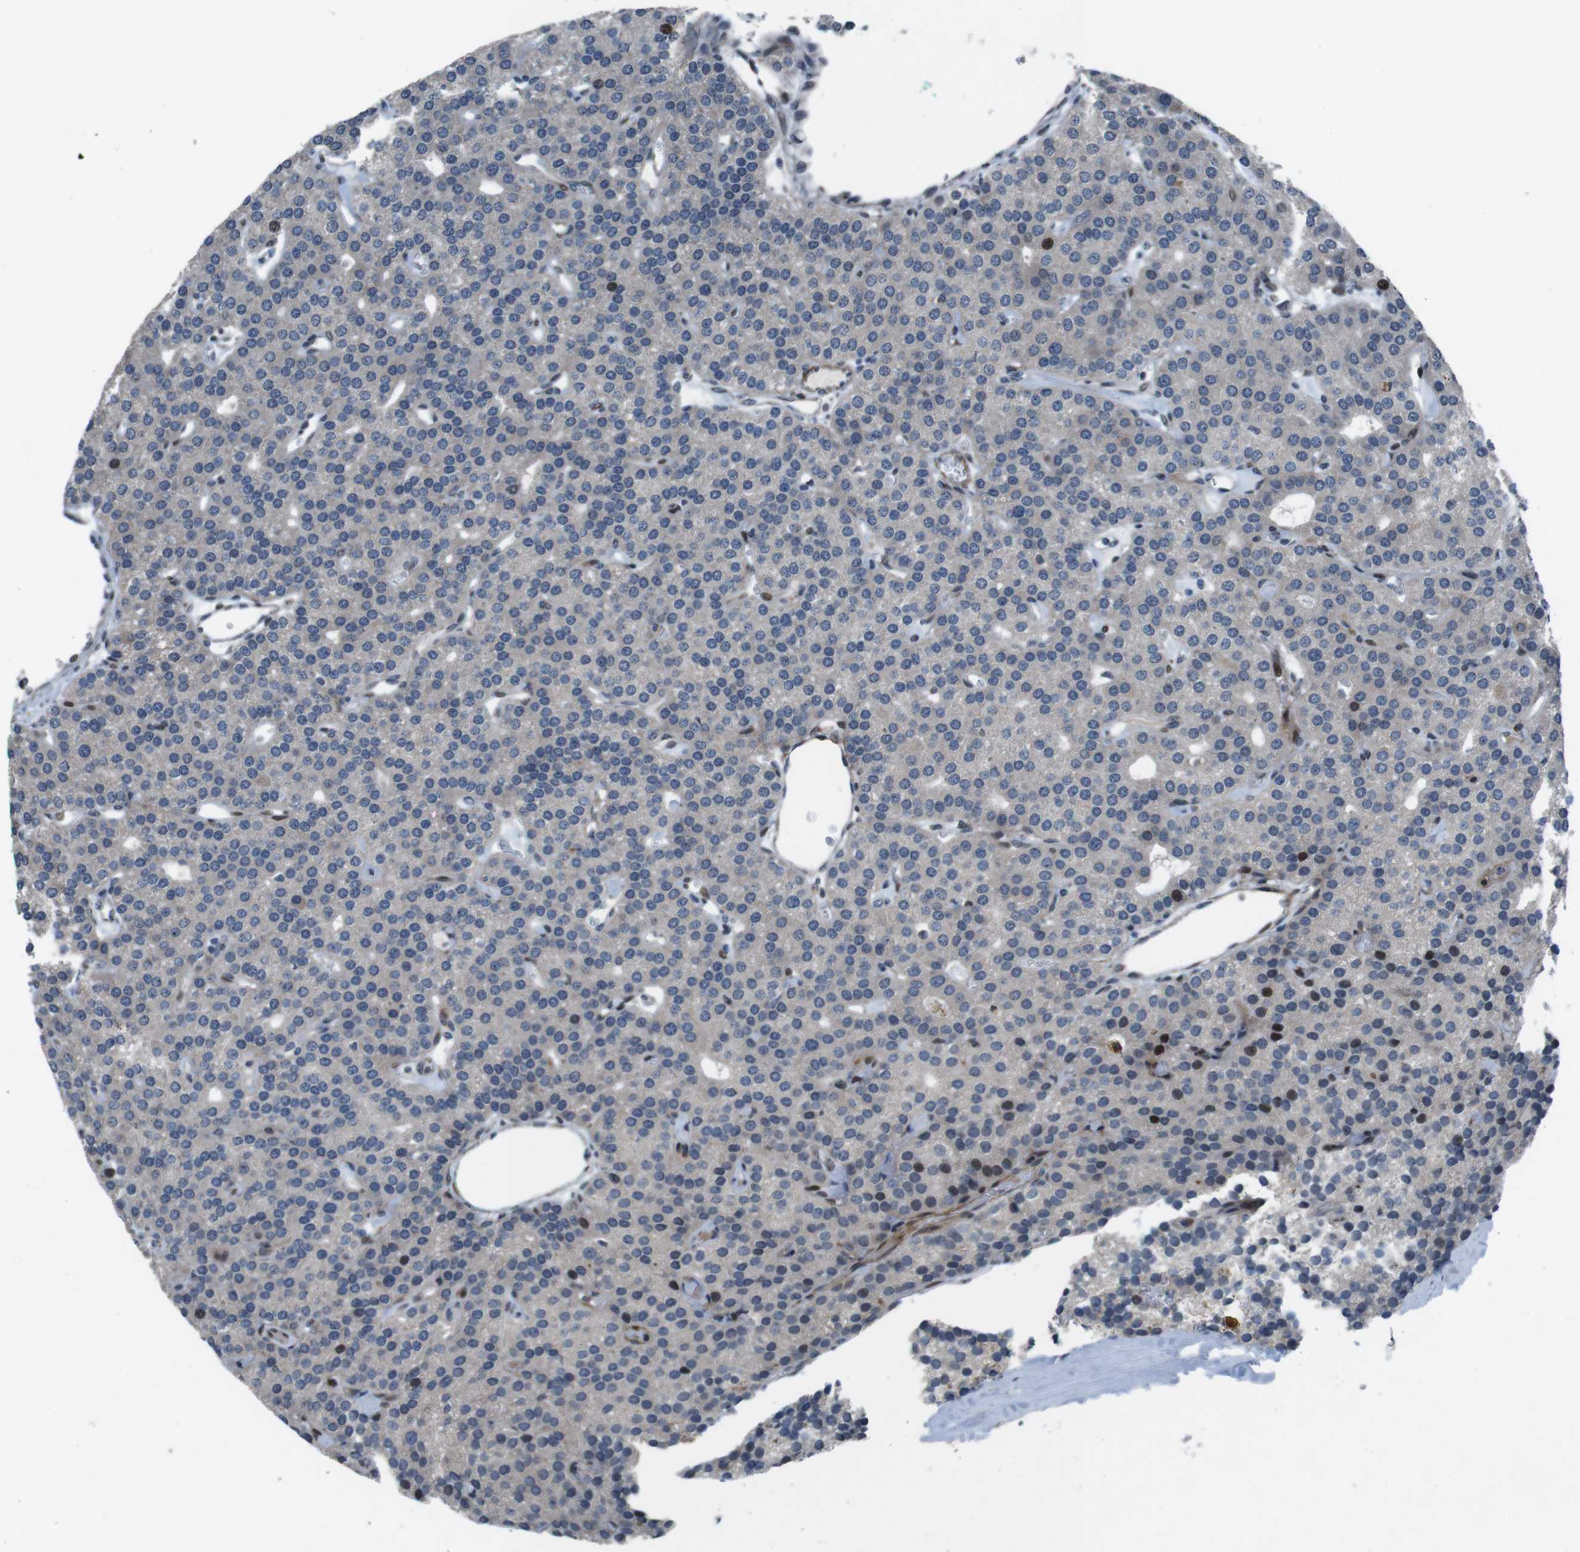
{"staining": {"intensity": "strong", "quantity": "25%-75%", "location": "cytoplasmic/membranous,nuclear"}, "tissue": "parathyroid gland", "cell_type": "Glandular cells", "image_type": "normal", "snomed": [{"axis": "morphology", "description": "Normal tissue, NOS"}, {"axis": "morphology", "description": "Adenoma, NOS"}, {"axis": "topography", "description": "Parathyroid gland"}], "caption": "Parathyroid gland stained with DAB (3,3'-diaminobenzidine) IHC shows high levels of strong cytoplasmic/membranous,nuclear staining in about 25%-75% of glandular cells. The staining was performed using DAB to visualize the protein expression in brown, while the nuclei were stained in blue with hematoxylin (Magnification: 20x).", "gene": "PBRM1", "patient": {"sex": "female", "age": 86}}